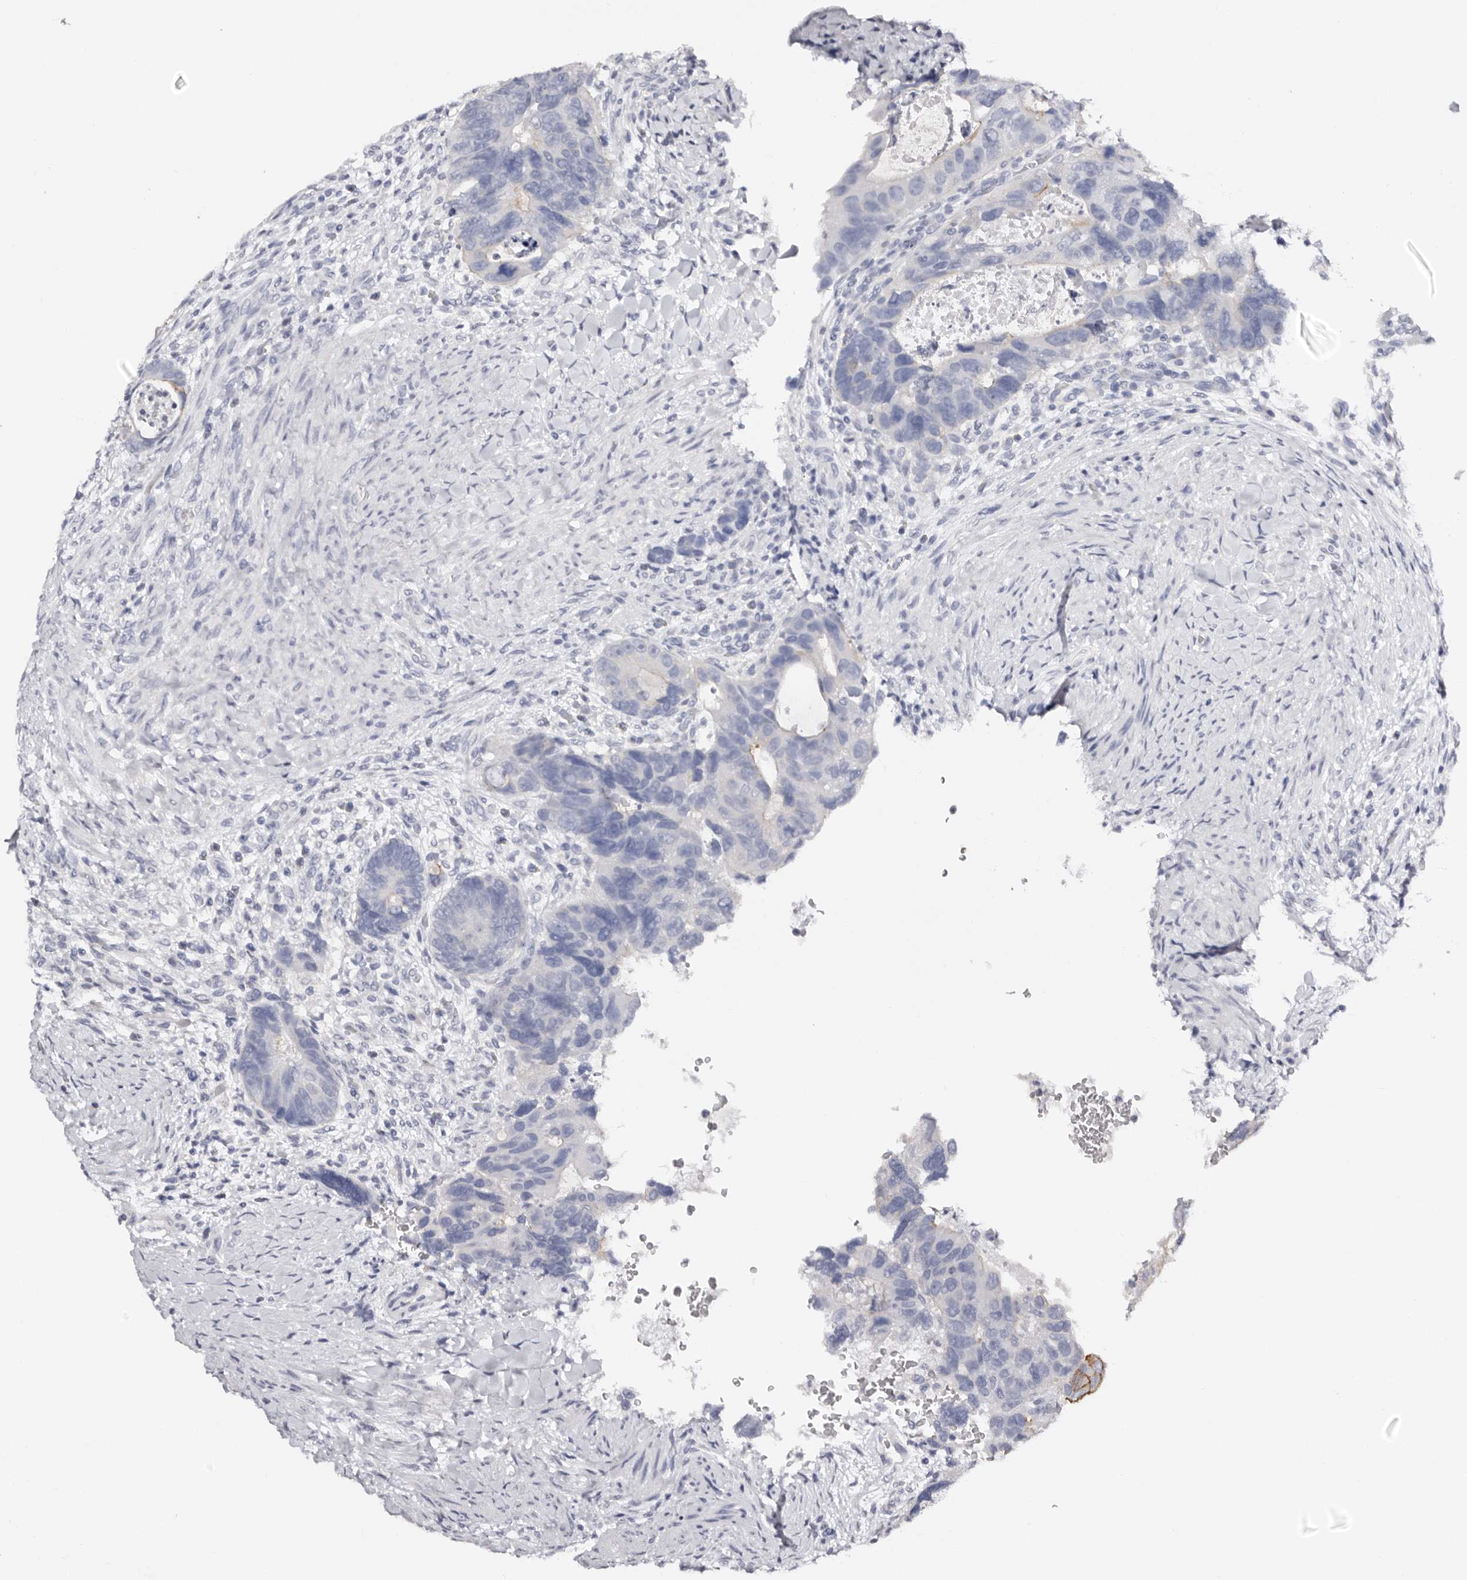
{"staining": {"intensity": "moderate", "quantity": "<25%", "location": "cytoplasmic/membranous"}, "tissue": "colorectal cancer", "cell_type": "Tumor cells", "image_type": "cancer", "snomed": [{"axis": "morphology", "description": "Adenocarcinoma, NOS"}, {"axis": "topography", "description": "Rectum"}], "caption": "Adenocarcinoma (colorectal) tissue demonstrates moderate cytoplasmic/membranous expression in approximately <25% of tumor cells", "gene": "ROM1", "patient": {"sex": "male", "age": 59}}